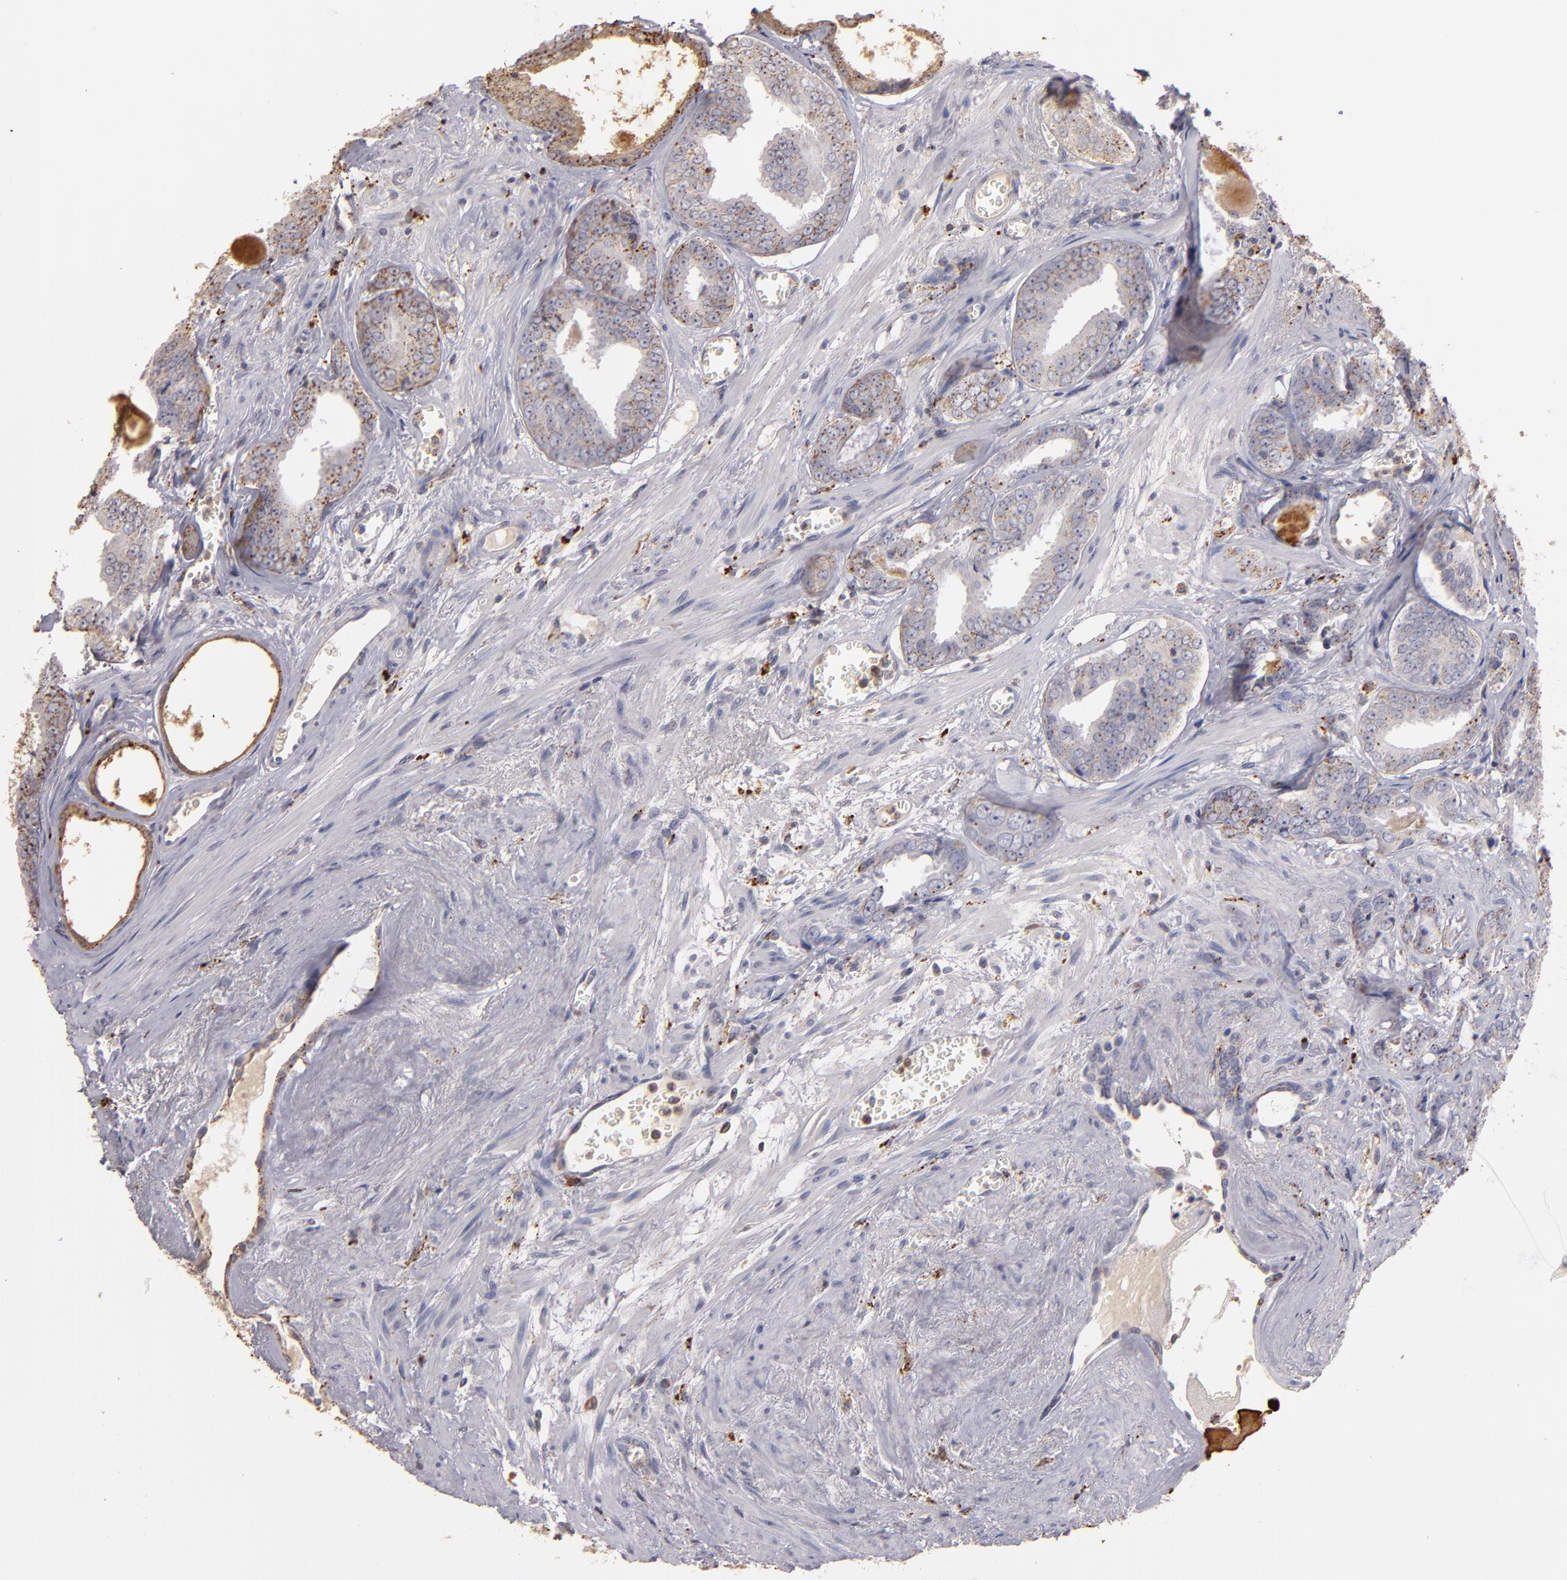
{"staining": {"intensity": "moderate", "quantity": "25%-75%", "location": "cytoplasmic/membranous"}, "tissue": "prostate cancer", "cell_type": "Tumor cells", "image_type": "cancer", "snomed": [{"axis": "morphology", "description": "Adenocarcinoma, Medium grade"}, {"axis": "topography", "description": "Prostate"}], "caption": "DAB immunohistochemical staining of adenocarcinoma (medium-grade) (prostate) exhibits moderate cytoplasmic/membranous protein expression in about 25%-75% of tumor cells.", "gene": "TRAF1", "patient": {"sex": "male", "age": 79}}